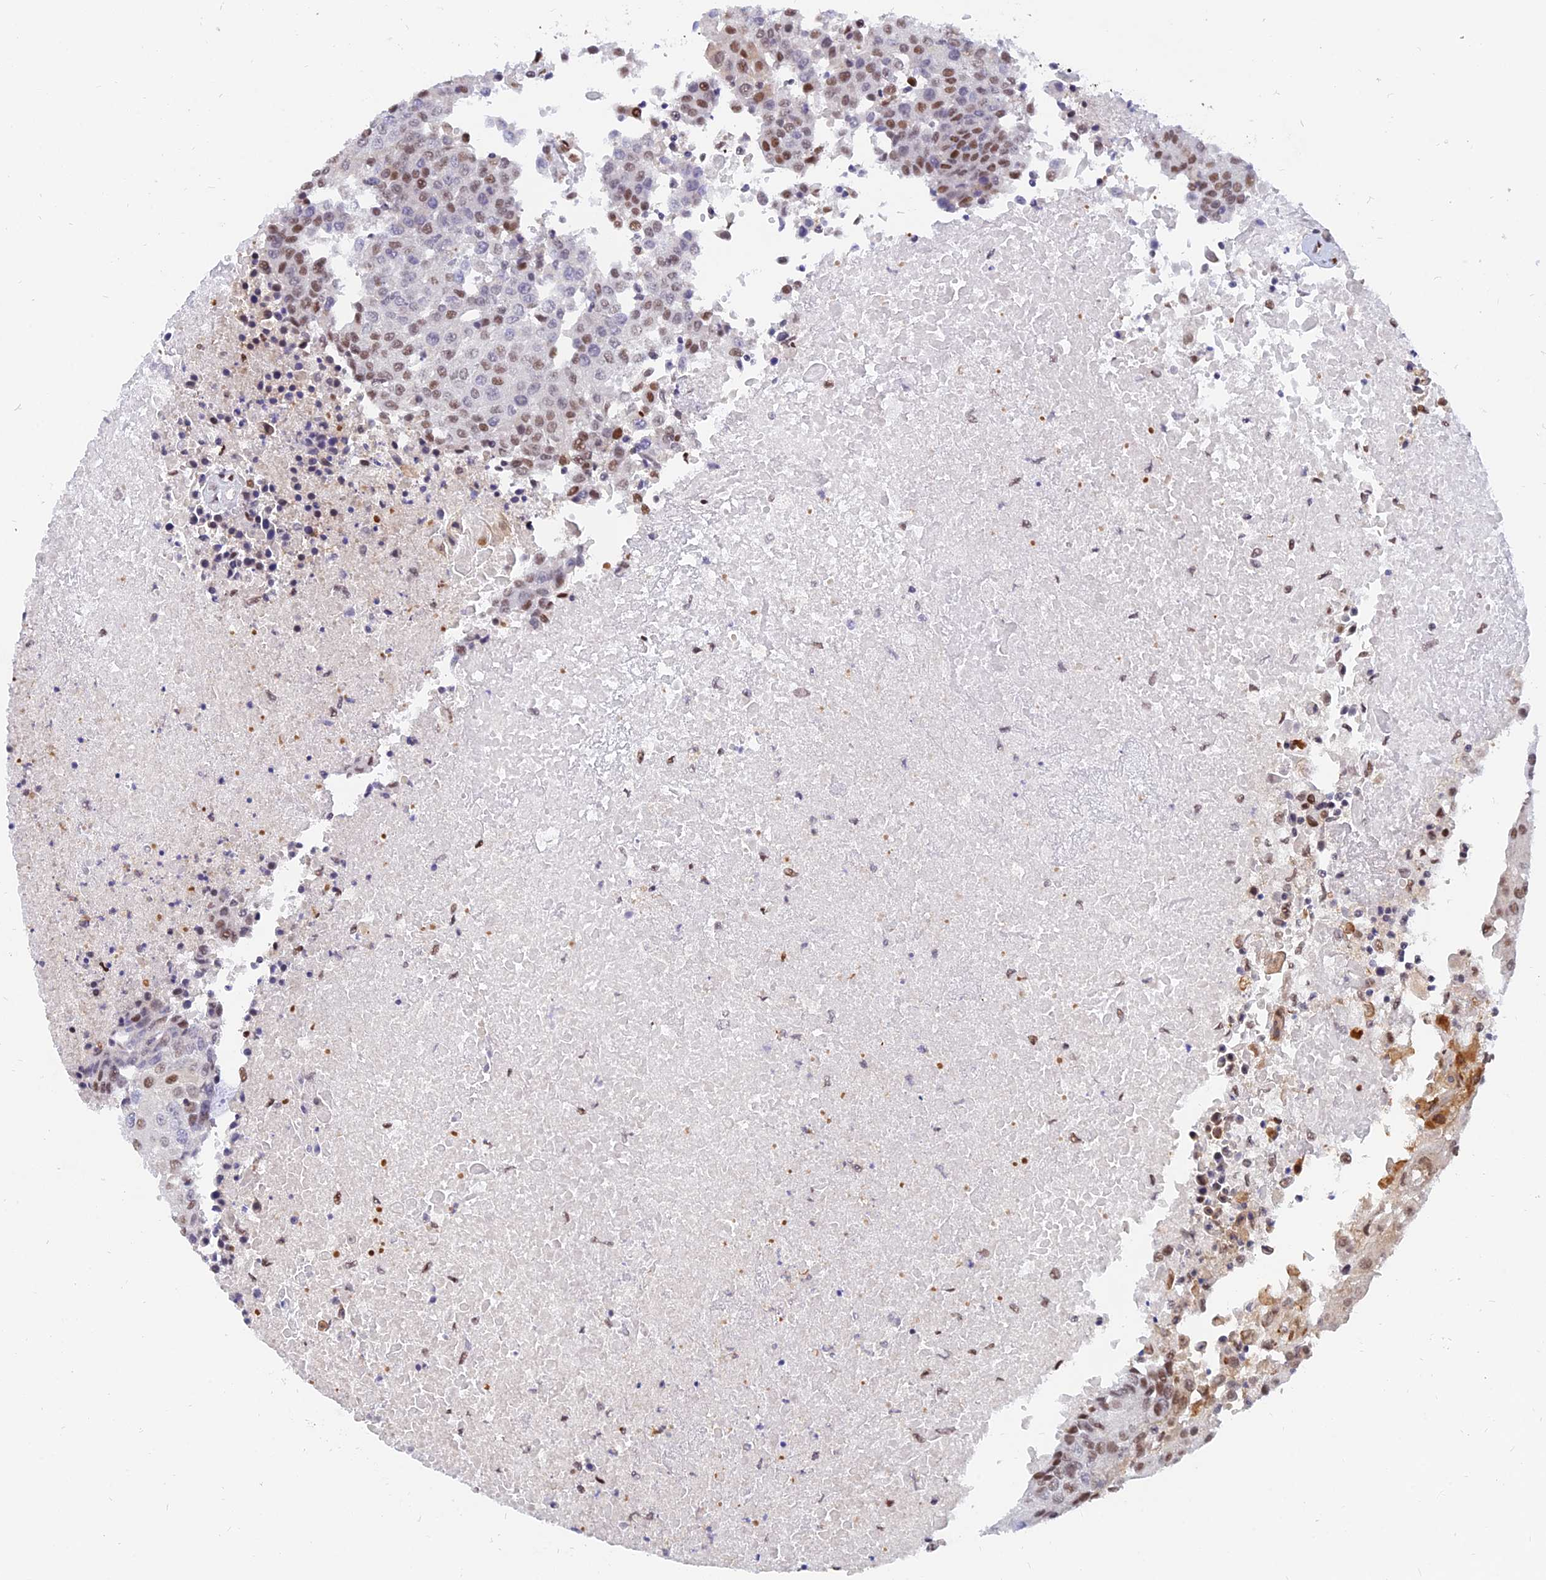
{"staining": {"intensity": "moderate", "quantity": "25%-75%", "location": "nuclear"}, "tissue": "urothelial cancer", "cell_type": "Tumor cells", "image_type": "cancer", "snomed": [{"axis": "morphology", "description": "Urothelial carcinoma, High grade"}, {"axis": "topography", "description": "Urinary bladder"}], "caption": "This is a micrograph of immunohistochemistry (IHC) staining of high-grade urothelial carcinoma, which shows moderate staining in the nuclear of tumor cells.", "gene": "DPY30", "patient": {"sex": "female", "age": 85}}